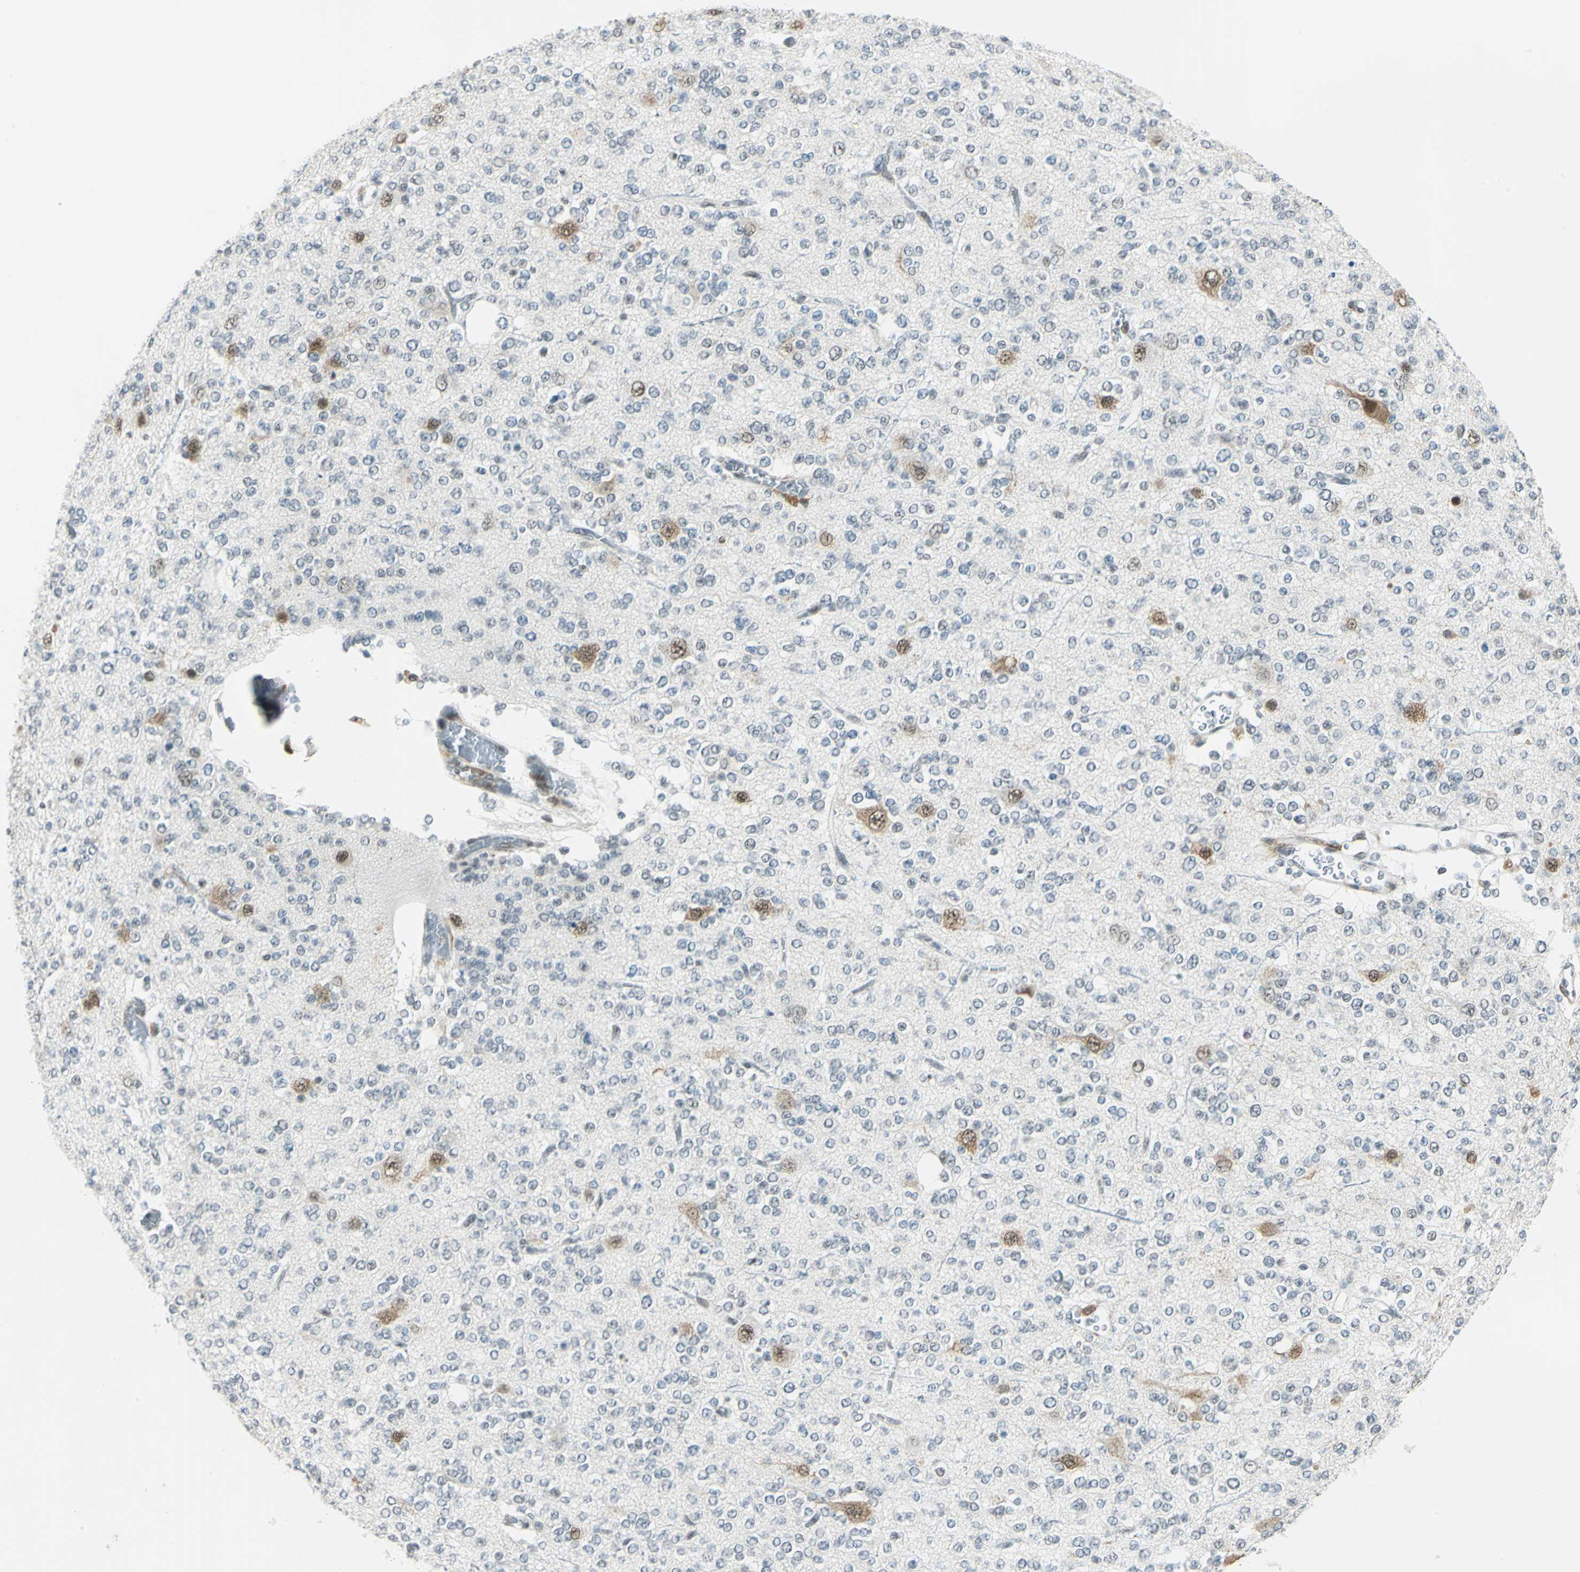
{"staining": {"intensity": "weak", "quantity": "<25%", "location": "cytoplasmic/membranous,nuclear"}, "tissue": "glioma", "cell_type": "Tumor cells", "image_type": "cancer", "snomed": [{"axis": "morphology", "description": "Glioma, malignant, Low grade"}, {"axis": "topography", "description": "Brain"}], "caption": "Immunohistochemical staining of human glioma displays no significant staining in tumor cells.", "gene": "MTMR10", "patient": {"sex": "male", "age": 38}}